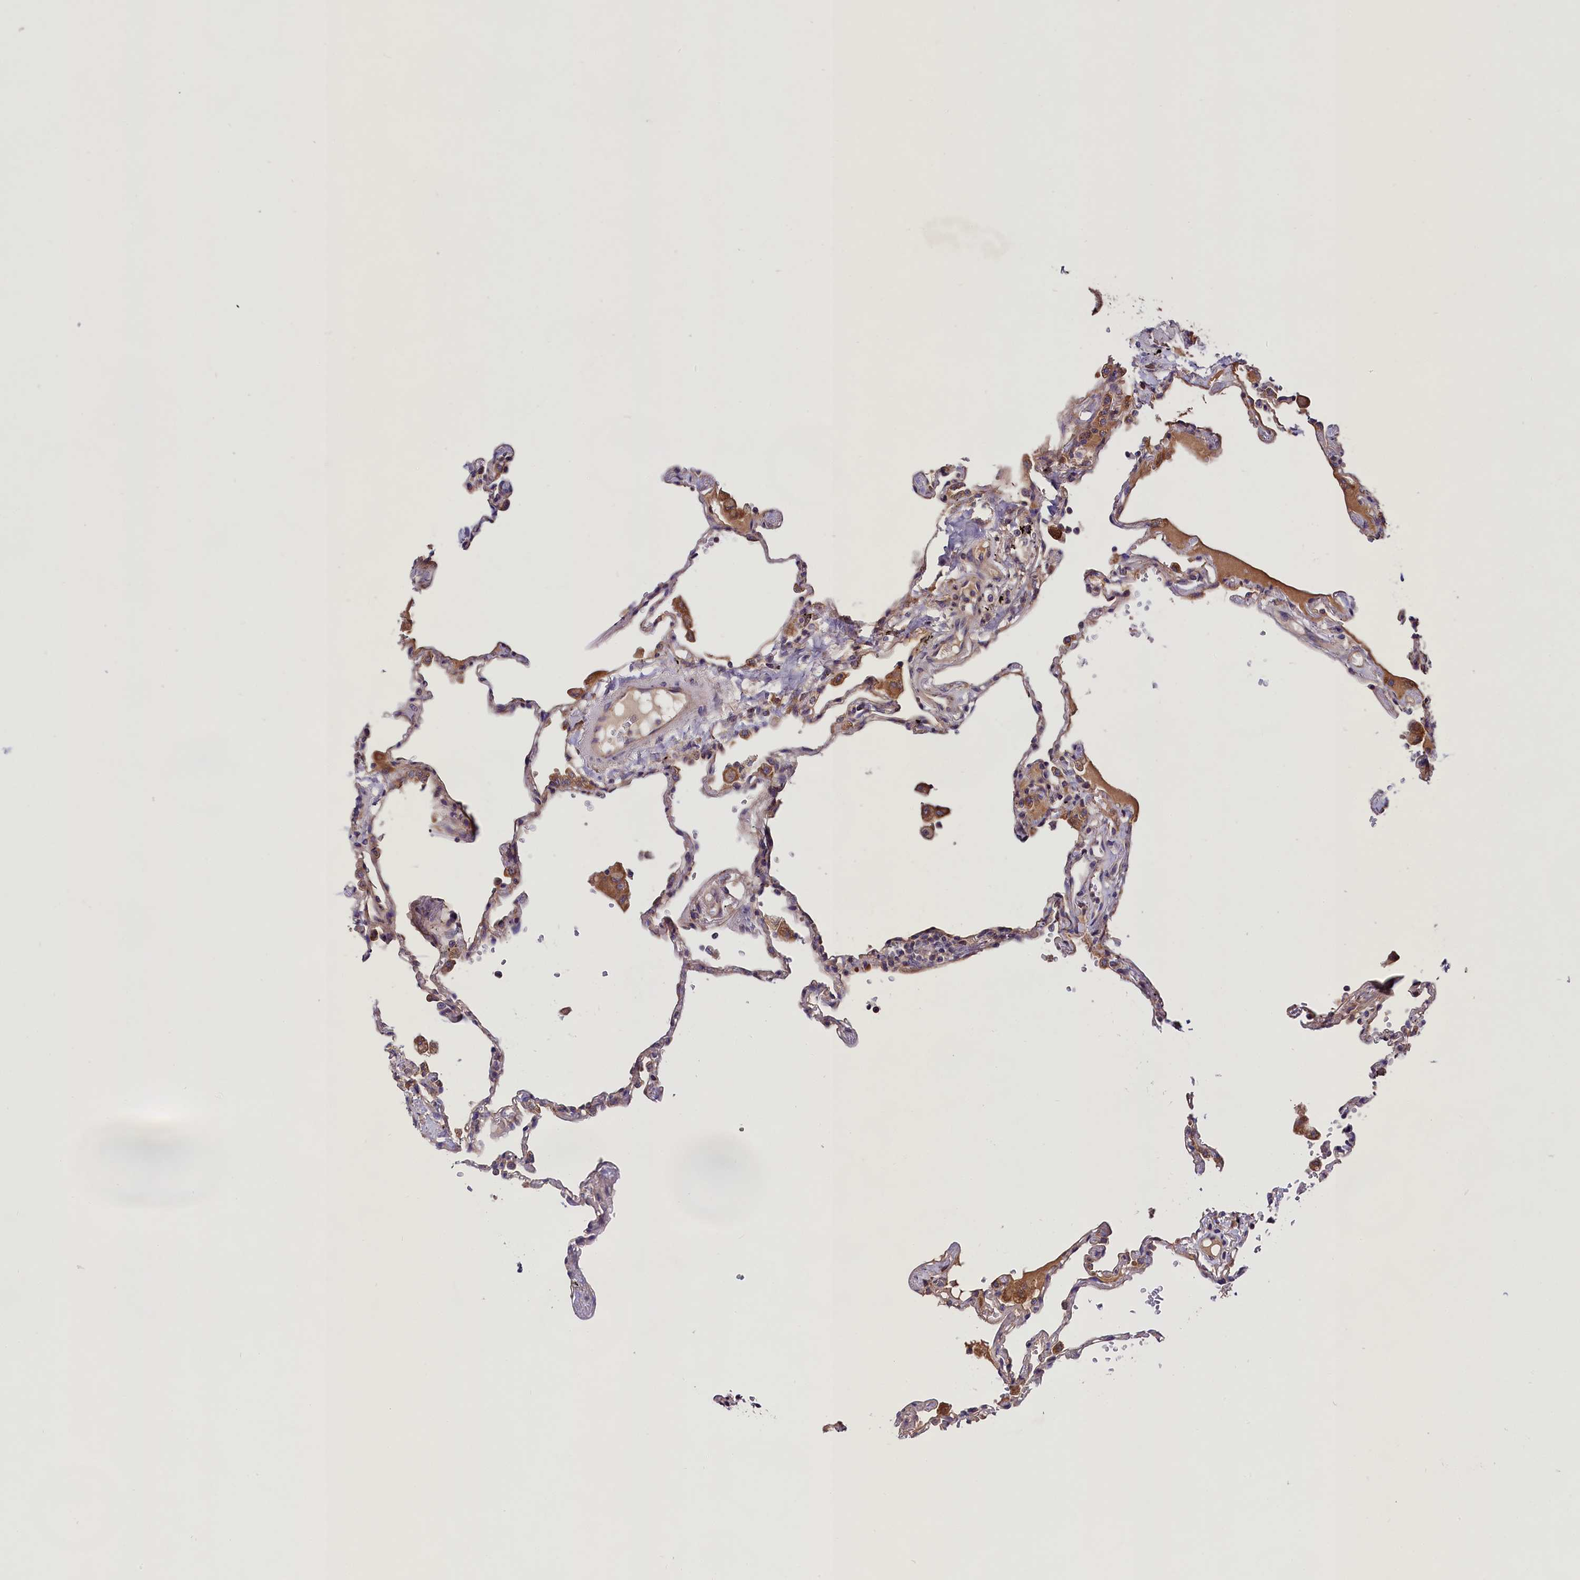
{"staining": {"intensity": "moderate", "quantity": "<25%", "location": "cytoplasmic/membranous"}, "tissue": "lung", "cell_type": "Alveolar cells", "image_type": "normal", "snomed": [{"axis": "morphology", "description": "Normal tissue, NOS"}, {"axis": "topography", "description": "Lung"}], "caption": "Lung stained with immunohistochemistry exhibits moderate cytoplasmic/membranous positivity in about <25% of alveolar cells.", "gene": "SPG11", "patient": {"sex": "female", "age": 67}}